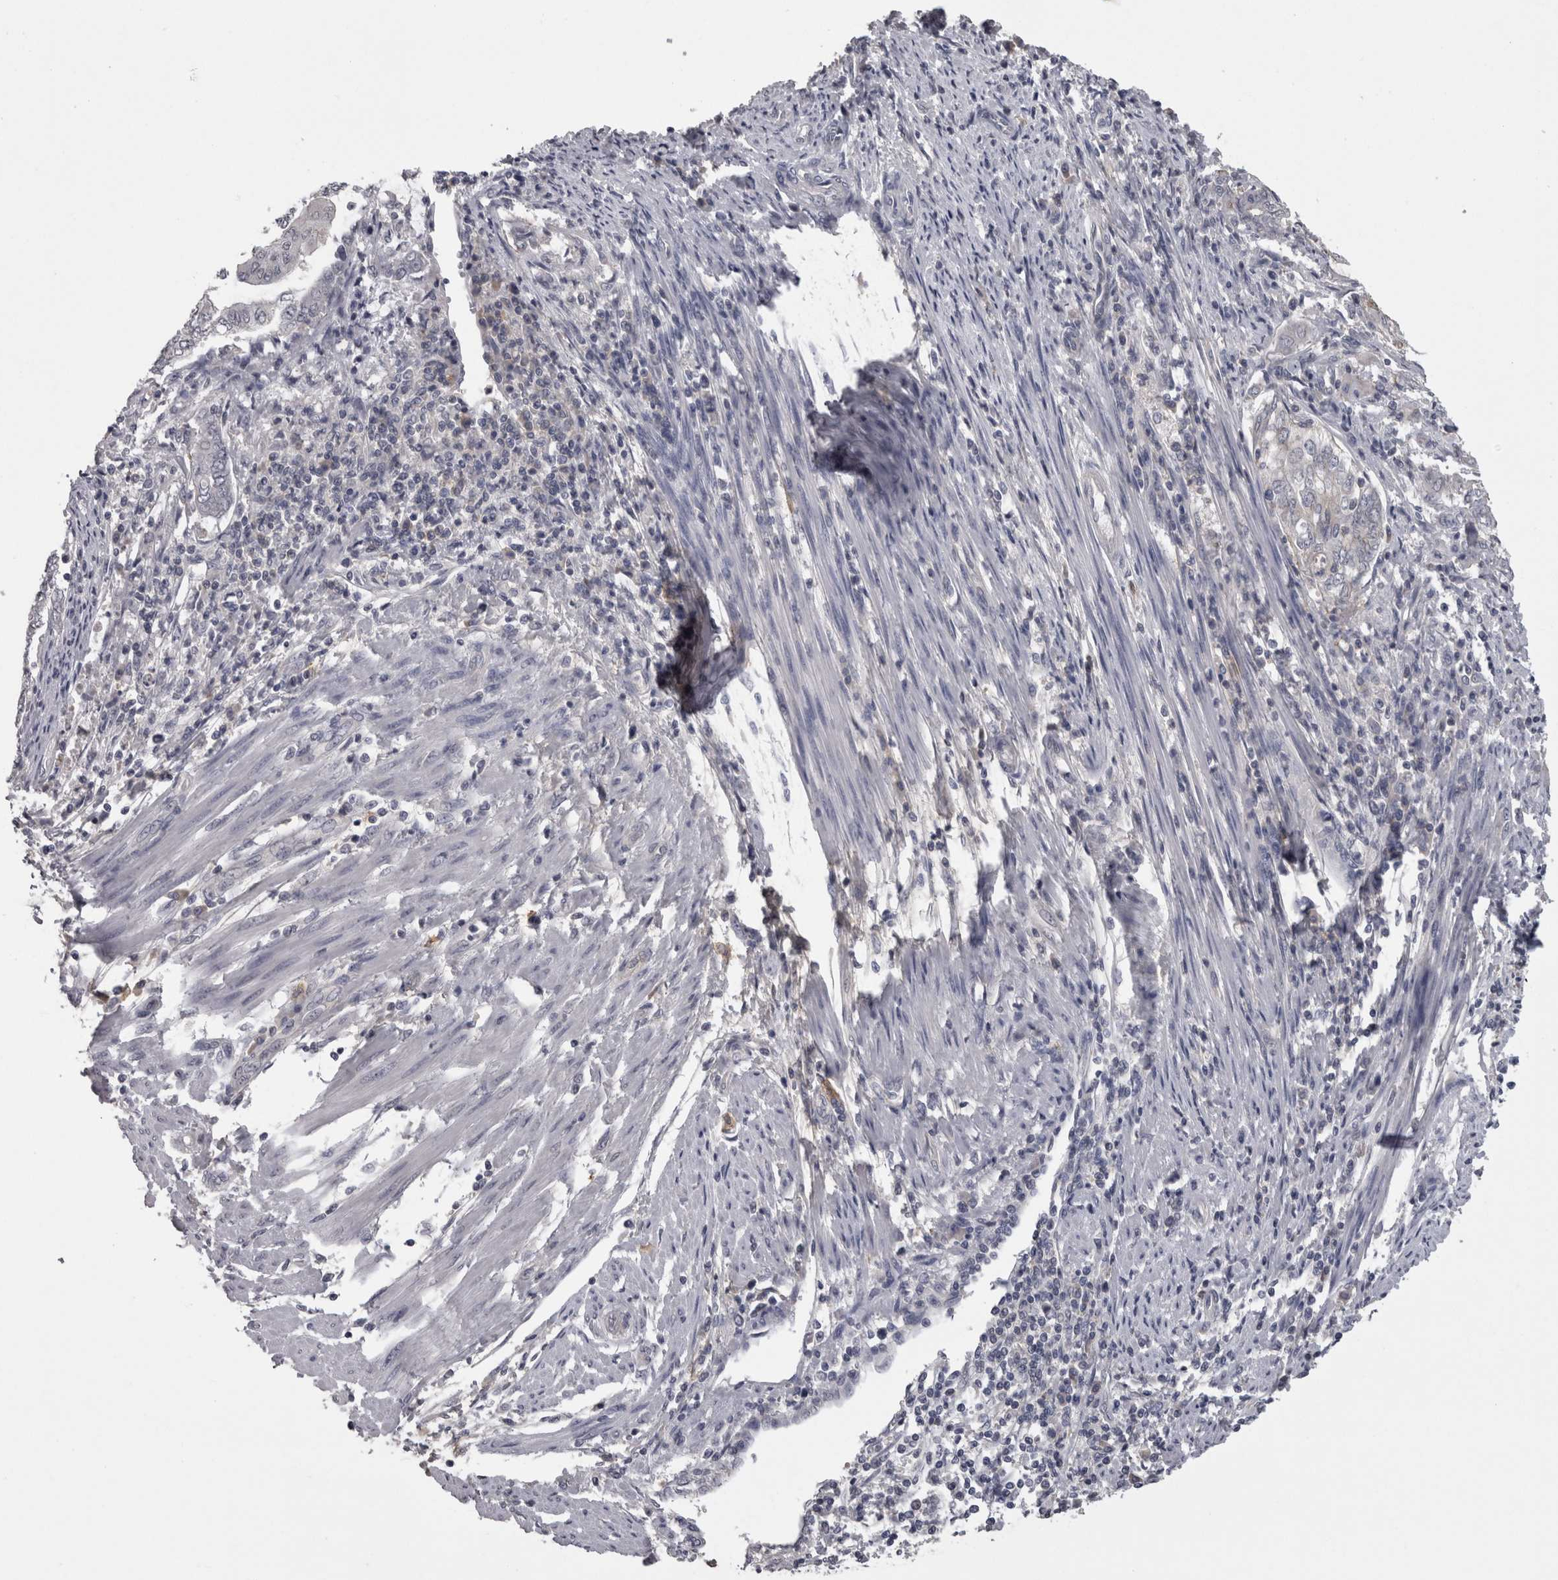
{"staining": {"intensity": "negative", "quantity": "none", "location": "none"}, "tissue": "endometrial cancer", "cell_type": "Tumor cells", "image_type": "cancer", "snomed": [{"axis": "morphology", "description": "Adenocarcinoma, NOS"}, {"axis": "topography", "description": "Uterus"}, {"axis": "topography", "description": "Endometrium"}], "caption": "DAB (3,3'-diaminobenzidine) immunohistochemical staining of endometrial adenocarcinoma demonstrates no significant staining in tumor cells.", "gene": "PON3", "patient": {"sex": "female", "age": 70}}